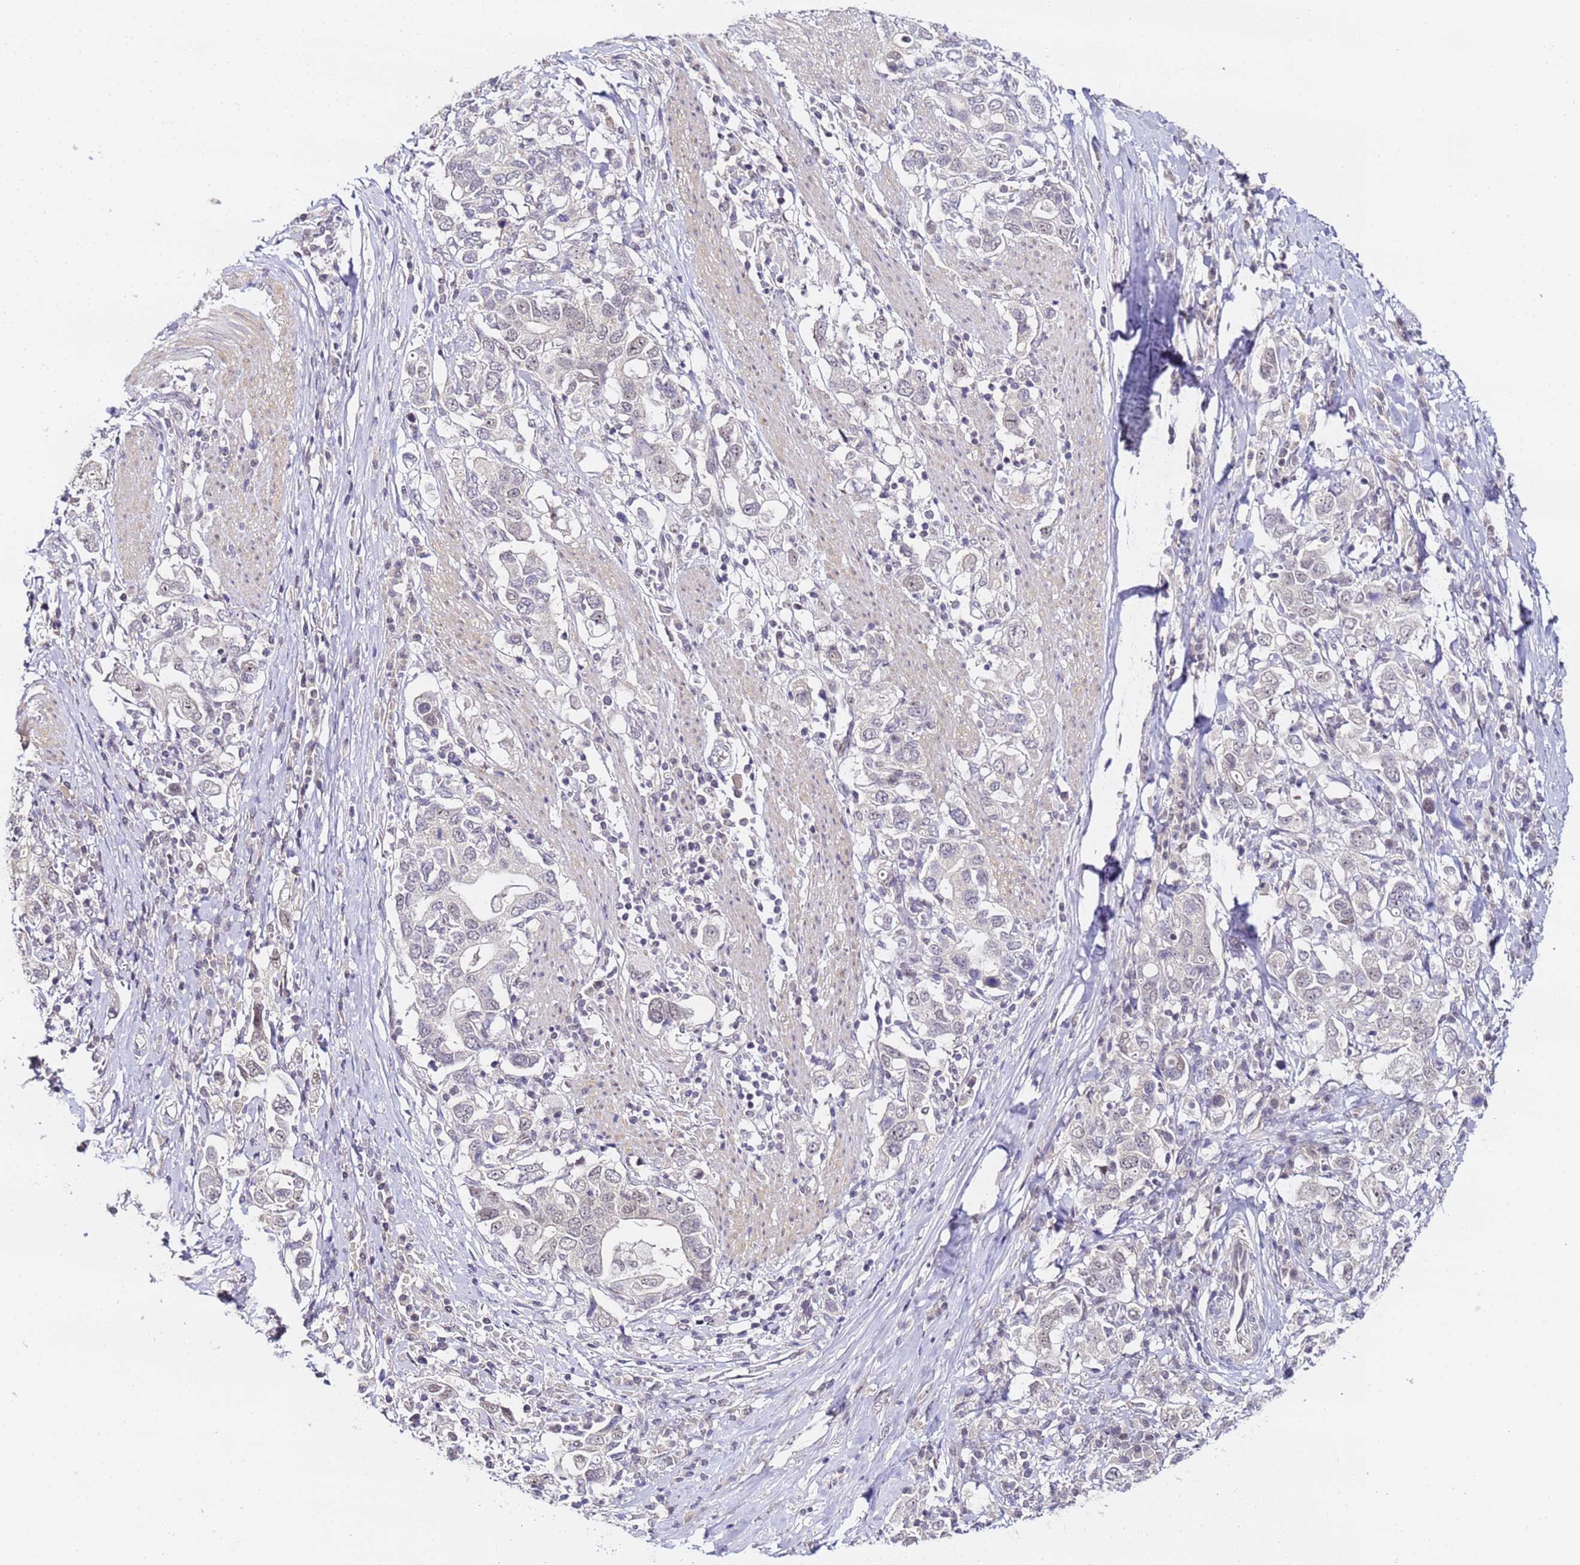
{"staining": {"intensity": "negative", "quantity": "none", "location": "none"}, "tissue": "stomach cancer", "cell_type": "Tumor cells", "image_type": "cancer", "snomed": [{"axis": "morphology", "description": "Adenocarcinoma, NOS"}, {"axis": "topography", "description": "Stomach, upper"}, {"axis": "topography", "description": "Stomach"}], "caption": "The immunohistochemistry (IHC) image has no significant positivity in tumor cells of stomach adenocarcinoma tissue.", "gene": "LSM3", "patient": {"sex": "male", "age": 62}}